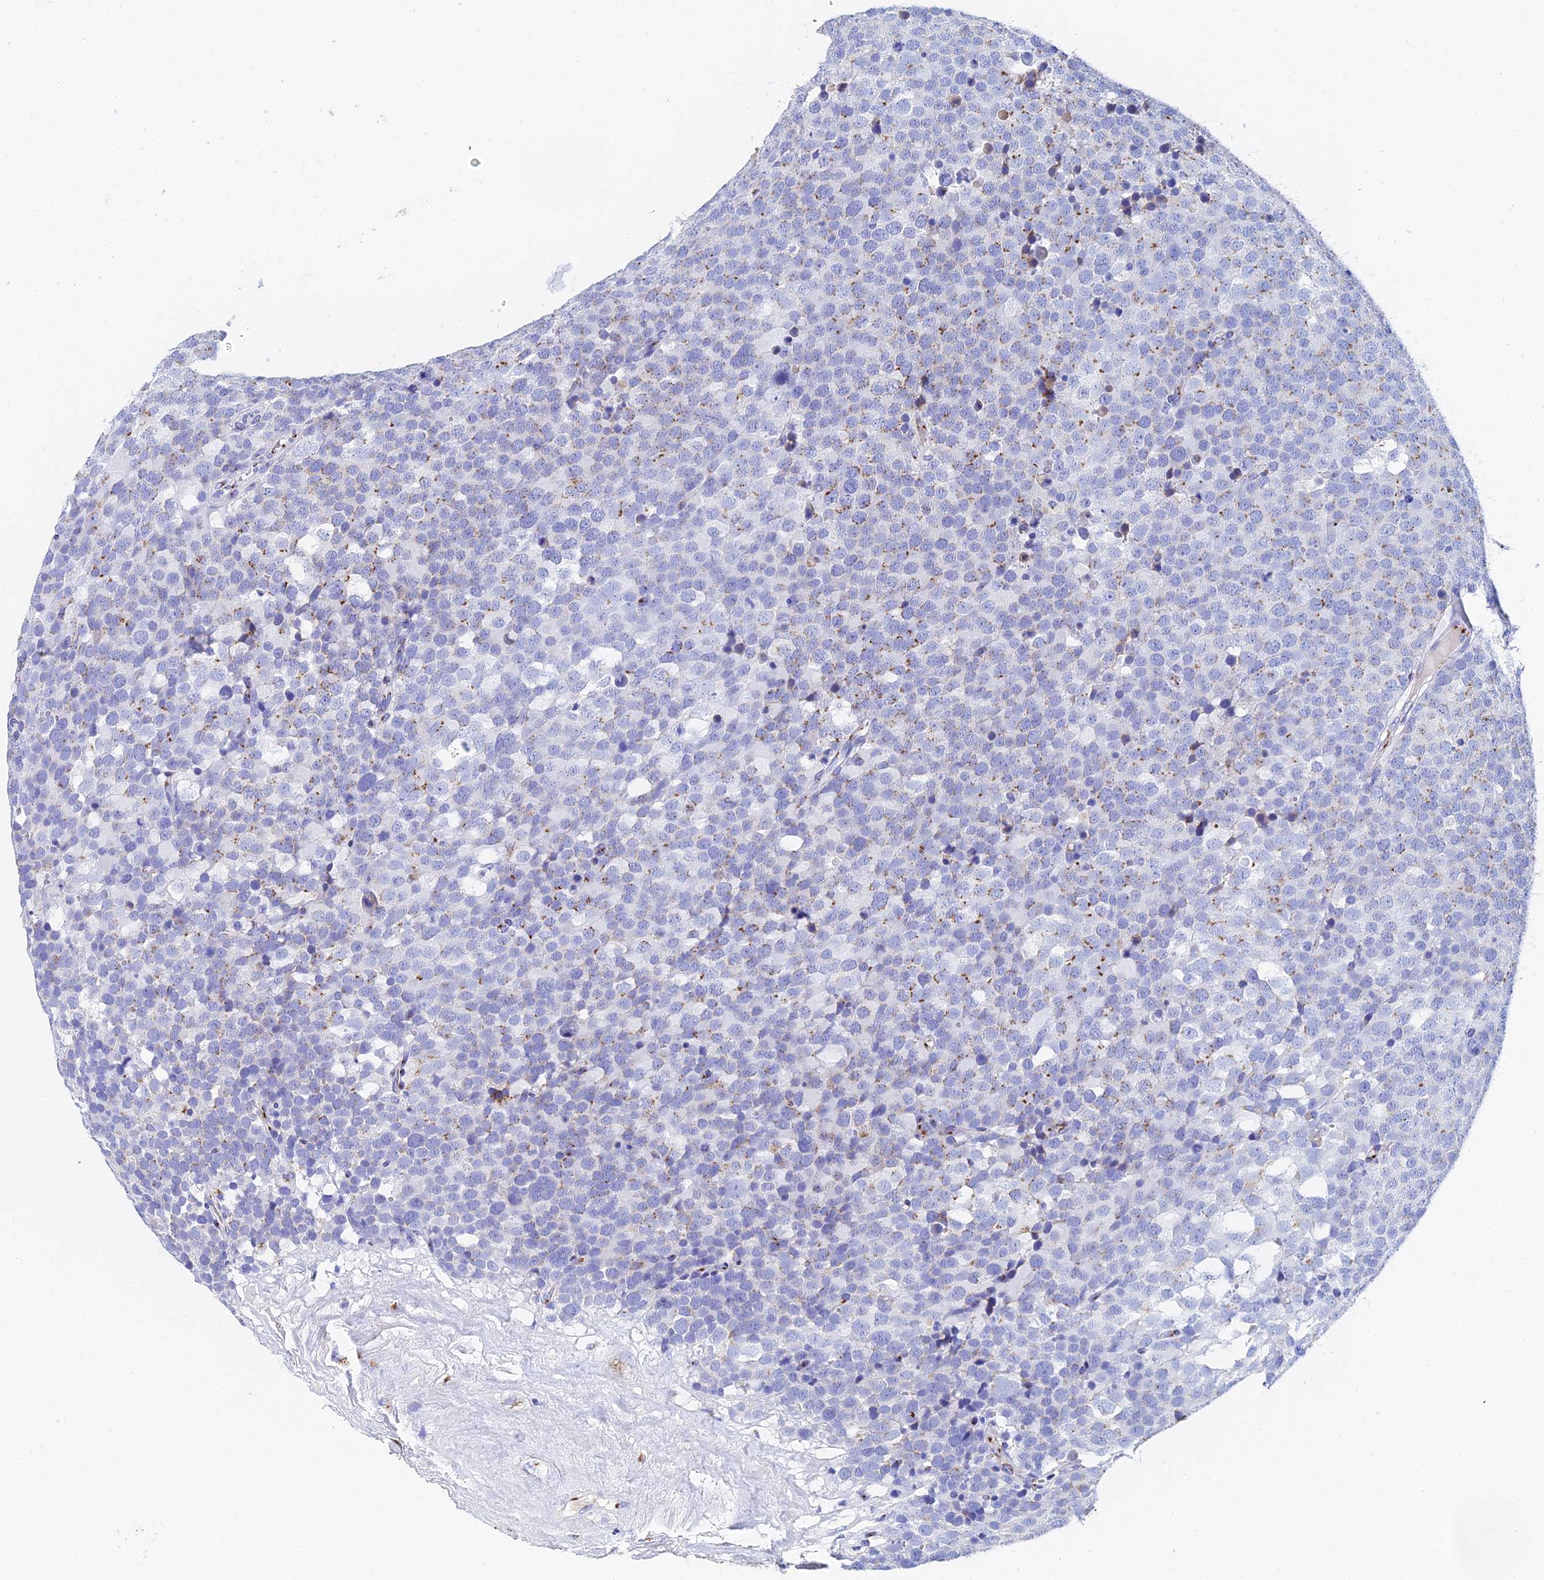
{"staining": {"intensity": "moderate", "quantity": "<25%", "location": "cytoplasmic/membranous"}, "tissue": "testis cancer", "cell_type": "Tumor cells", "image_type": "cancer", "snomed": [{"axis": "morphology", "description": "Seminoma, NOS"}, {"axis": "topography", "description": "Testis"}], "caption": "There is low levels of moderate cytoplasmic/membranous positivity in tumor cells of seminoma (testis), as demonstrated by immunohistochemical staining (brown color).", "gene": "ENSG00000268674", "patient": {"sex": "male", "age": 71}}